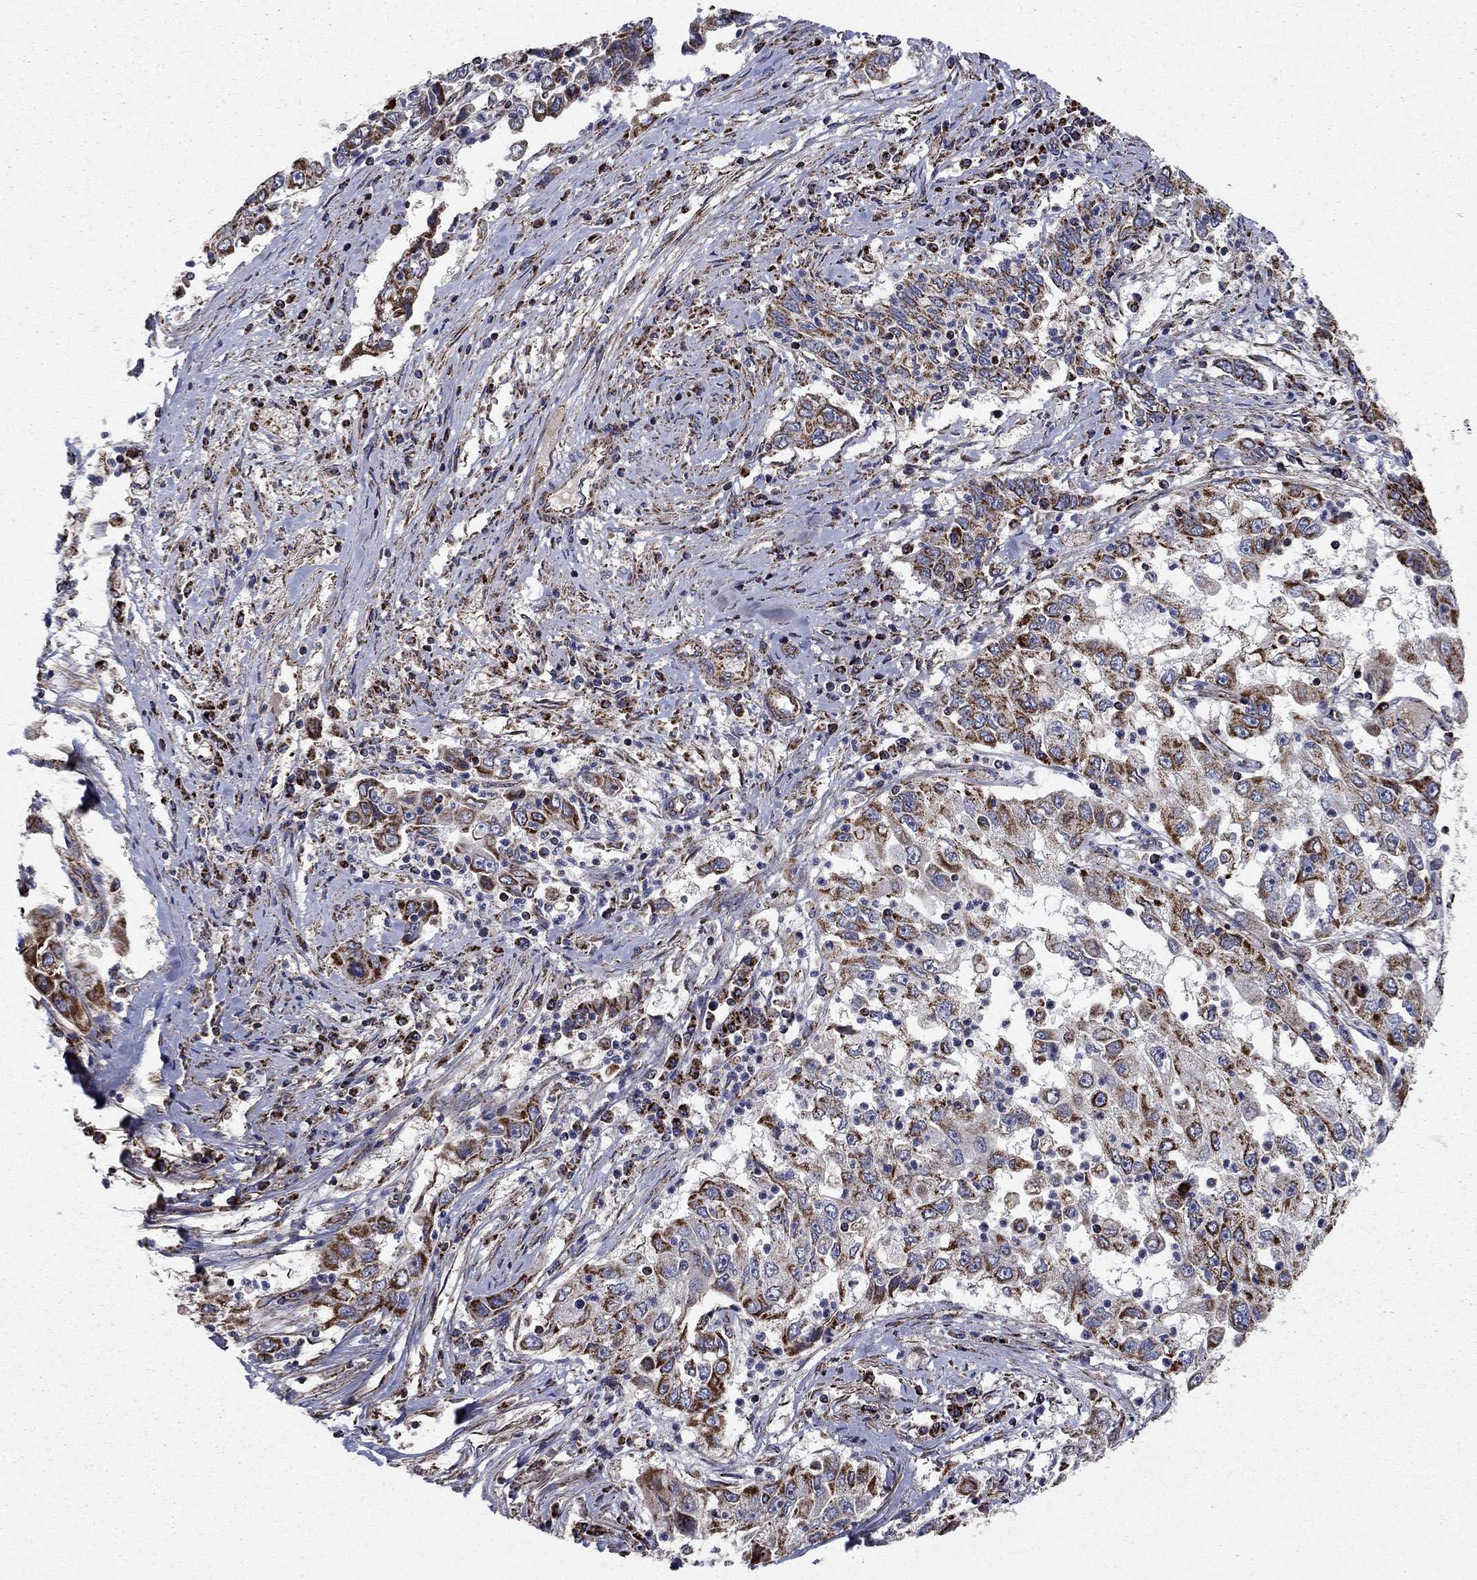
{"staining": {"intensity": "strong", "quantity": "25%-75%", "location": "cytoplasmic/membranous"}, "tissue": "cervical cancer", "cell_type": "Tumor cells", "image_type": "cancer", "snomed": [{"axis": "morphology", "description": "Squamous cell carcinoma, NOS"}, {"axis": "topography", "description": "Cervix"}], "caption": "Immunohistochemistry of human cervical squamous cell carcinoma shows high levels of strong cytoplasmic/membranous expression in approximately 25%-75% of tumor cells. (DAB = brown stain, brightfield microscopy at high magnification).", "gene": "NDUFS8", "patient": {"sex": "female", "age": 36}}